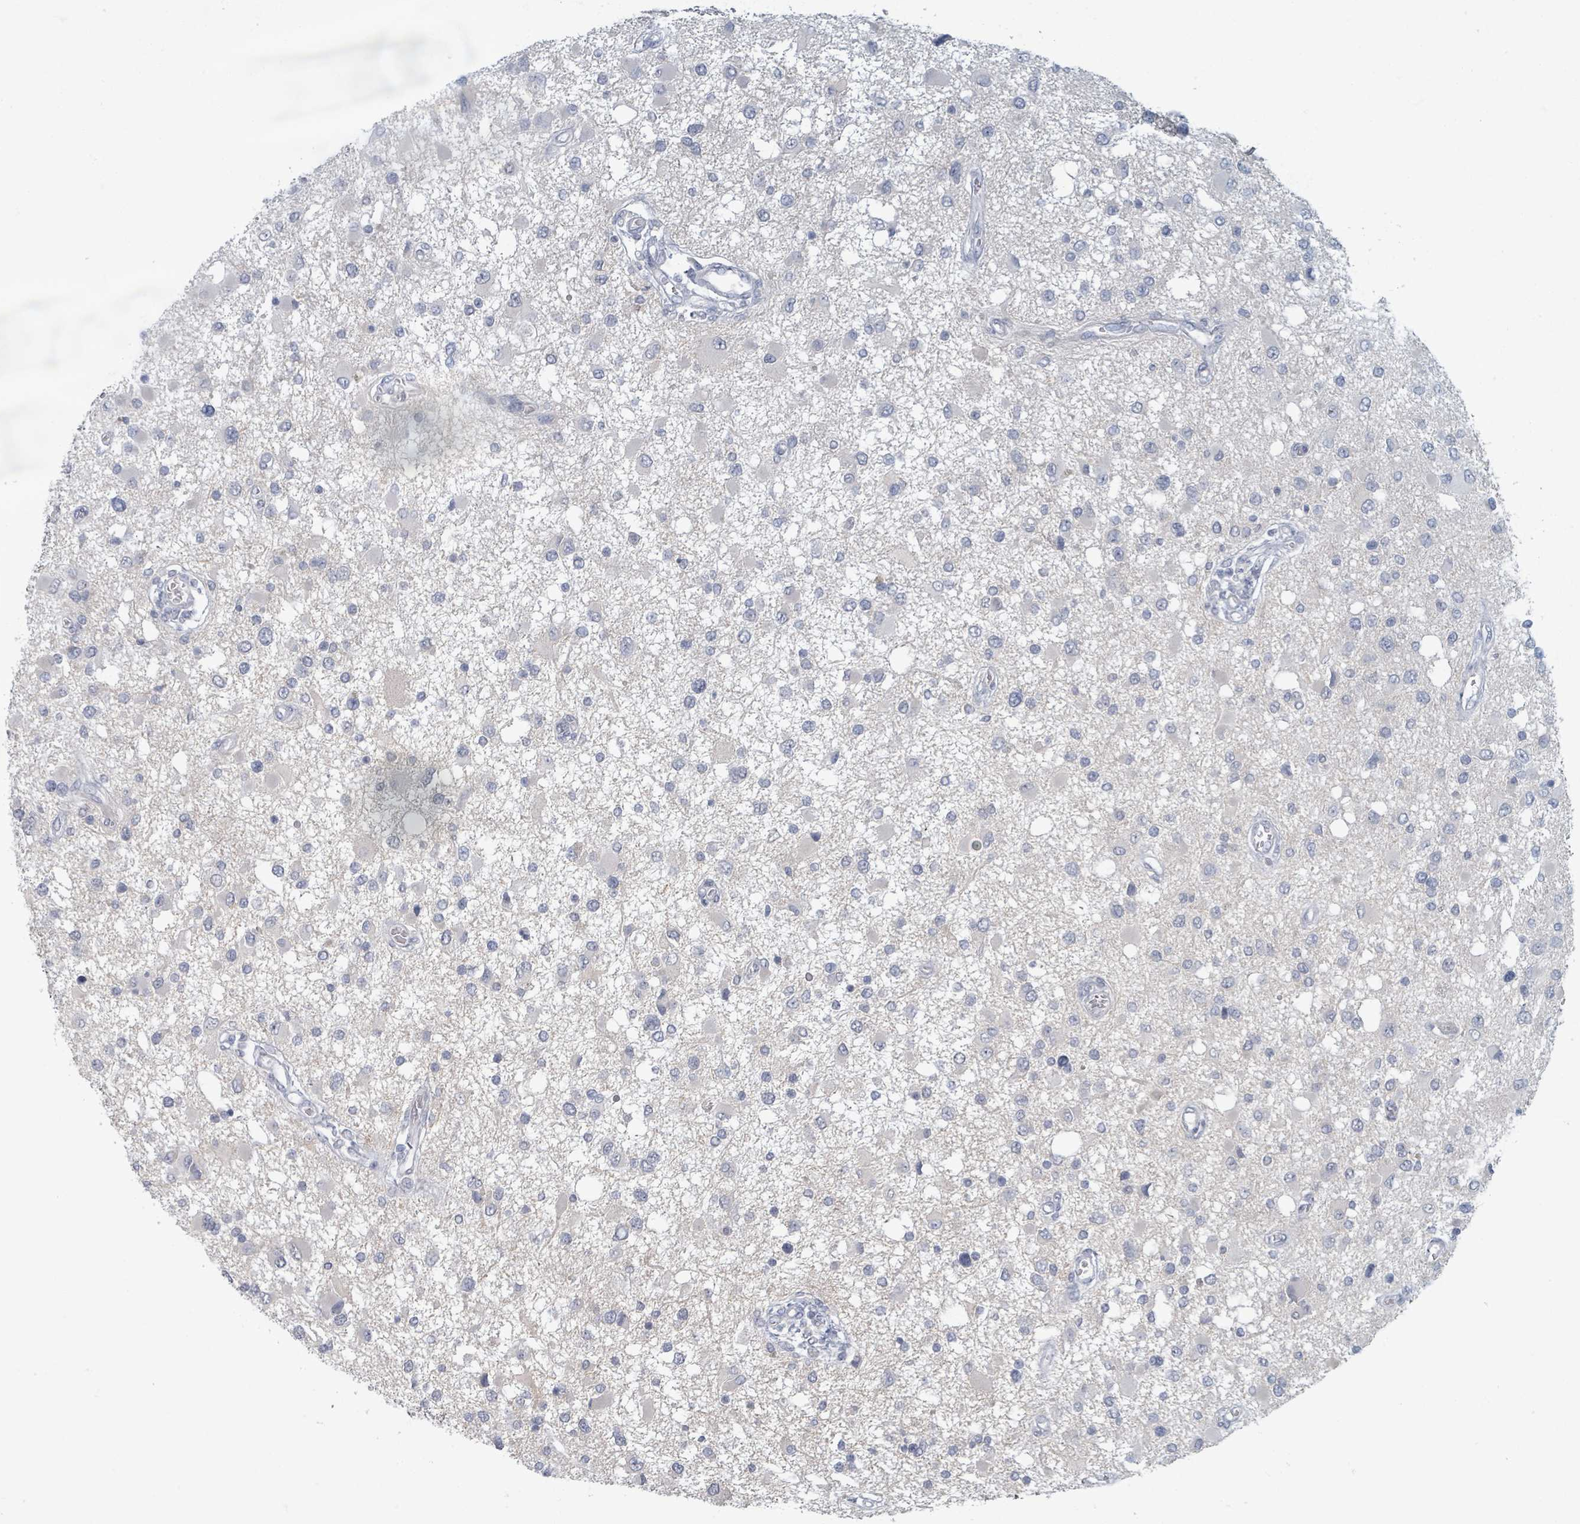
{"staining": {"intensity": "negative", "quantity": "none", "location": "none"}, "tissue": "glioma", "cell_type": "Tumor cells", "image_type": "cancer", "snomed": [{"axis": "morphology", "description": "Glioma, malignant, High grade"}, {"axis": "topography", "description": "Brain"}], "caption": "Immunohistochemical staining of human glioma exhibits no significant expression in tumor cells.", "gene": "WNT11", "patient": {"sex": "male", "age": 53}}